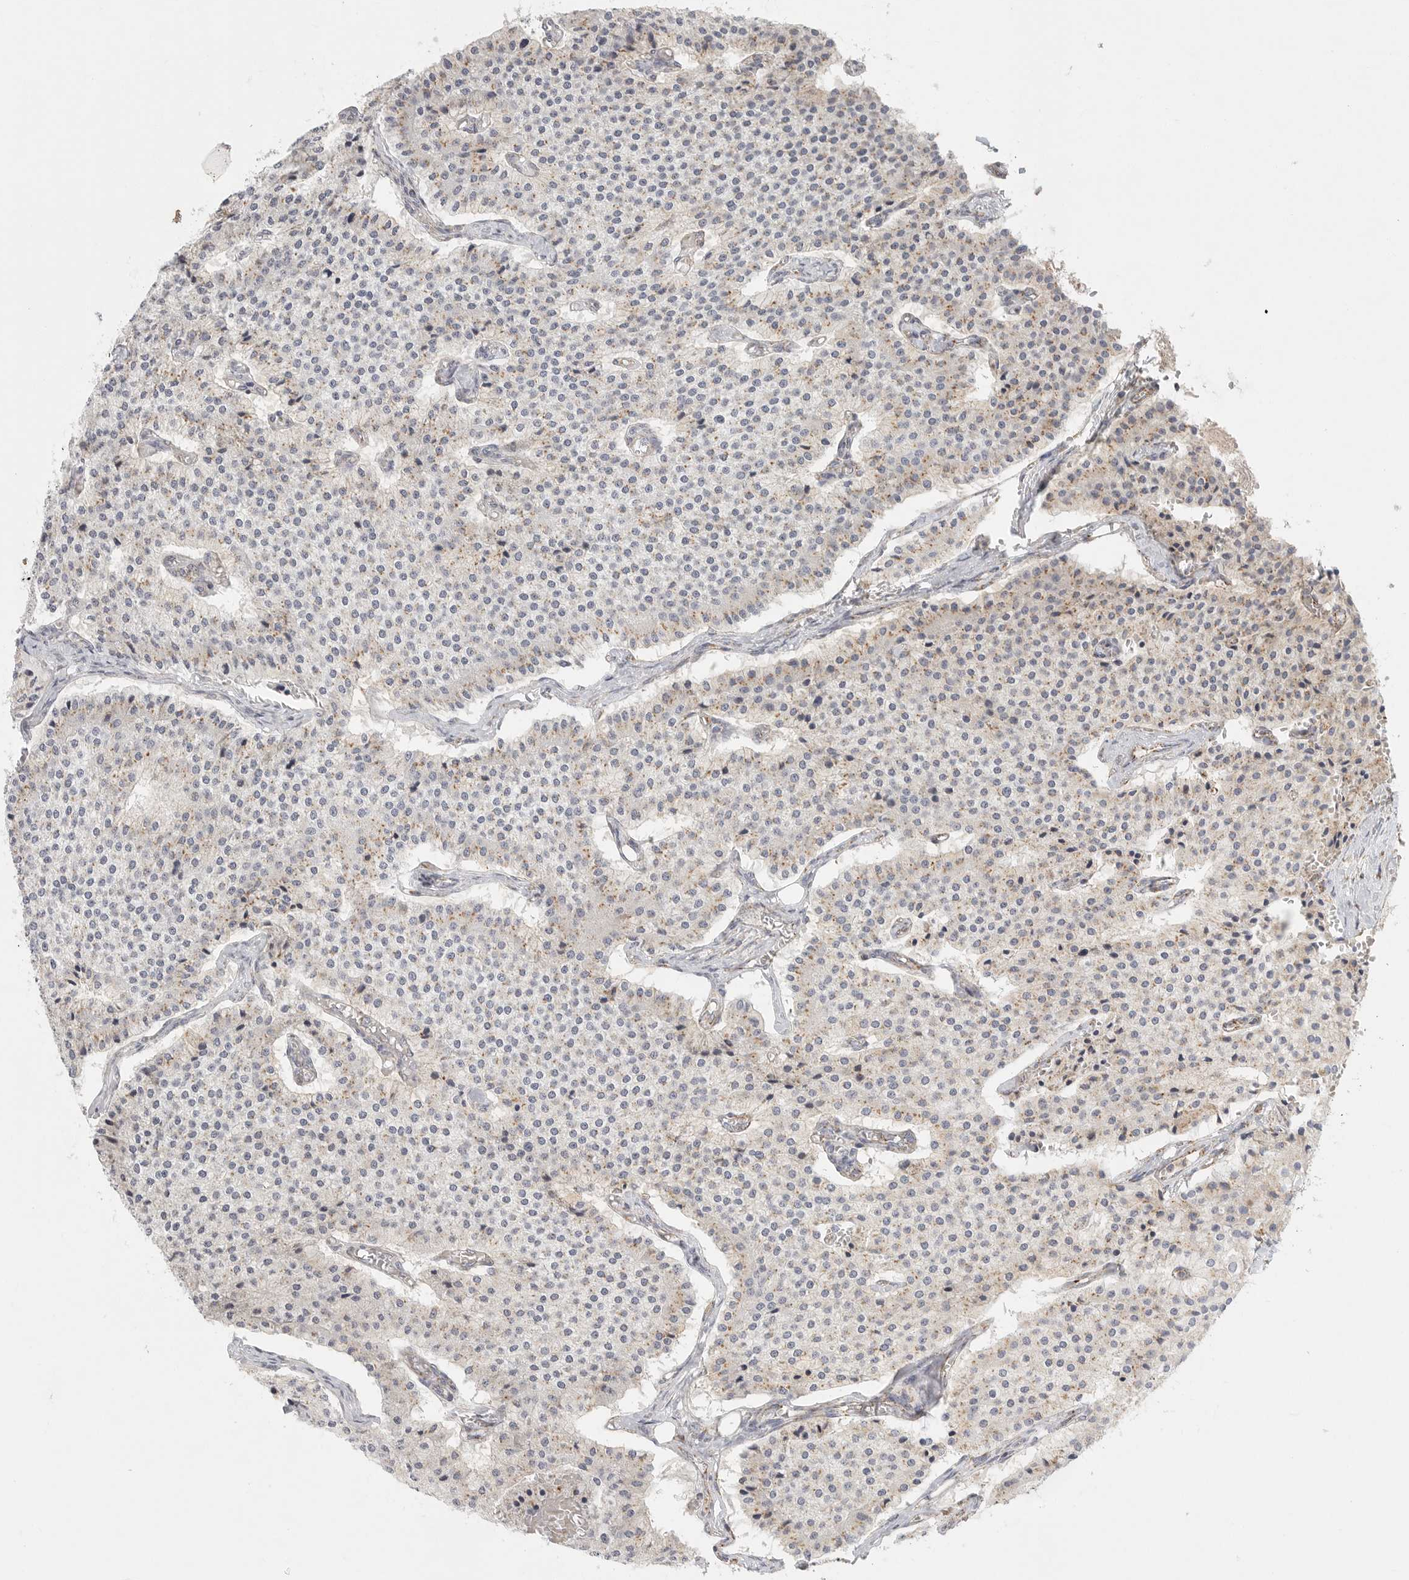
{"staining": {"intensity": "weak", "quantity": "<25%", "location": "cytoplasmic/membranous"}, "tissue": "carcinoid", "cell_type": "Tumor cells", "image_type": "cancer", "snomed": [{"axis": "morphology", "description": "Carcinoid, malignant, NOS"}, {"axis": "topography", "description": "Colon"}], "caption": "Tumor cells show no significant protein expression in carcinoid (malignant). Brightfield microscopy of immunohistochemistry stained with DAB (3,3'-diaminobenzidine) (brown) and hematoxylin (blue), captured at high magnification.", "gene": "SLC25A26", "patient": {"sex": "female", "age": 52}}